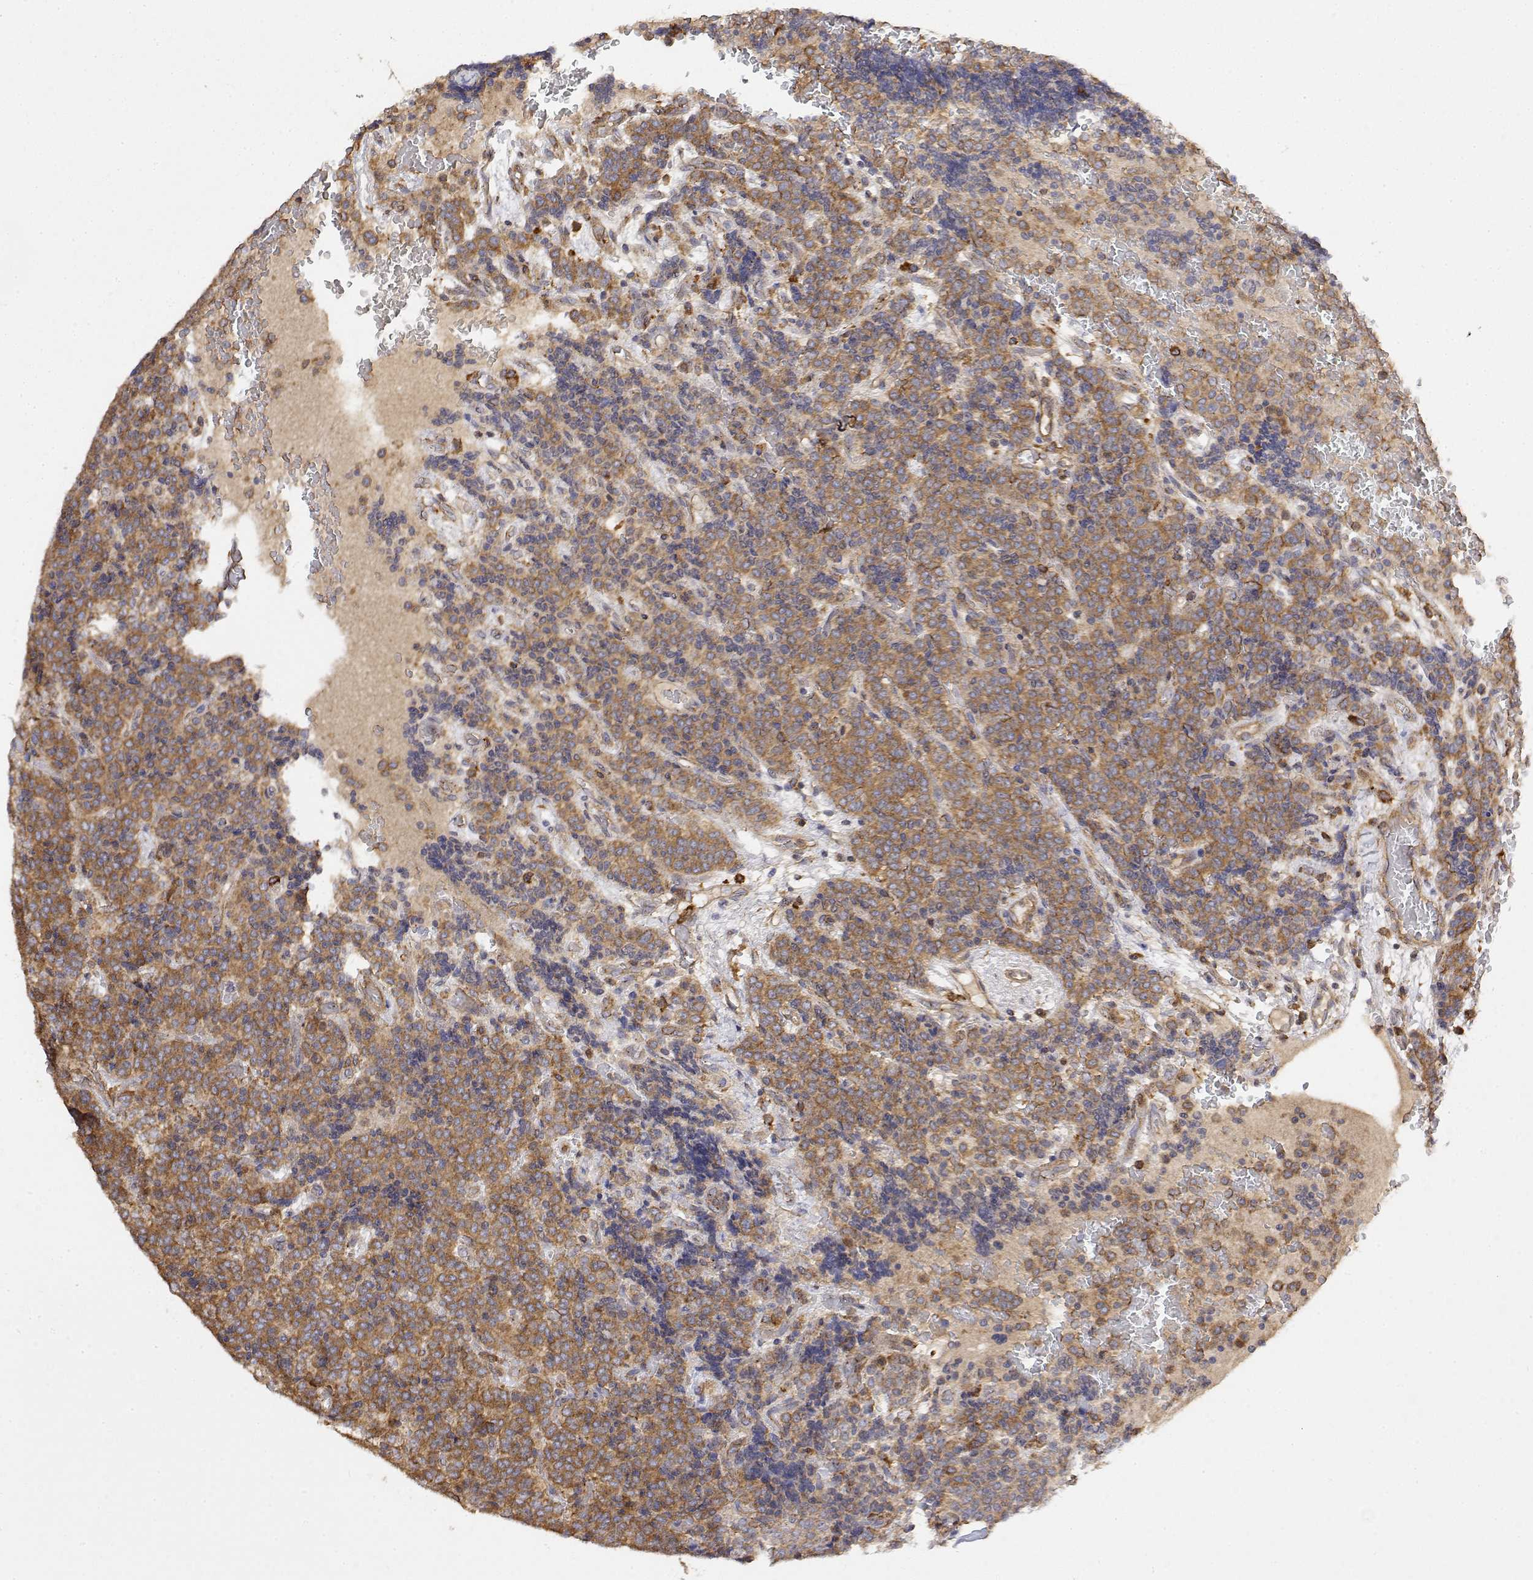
{"staining": {"intensity": "moderate", "quantity": ">75%", "location": "cytoplasmic/membranous"}, "tissue": "carcinoid", "cell_type": "Tumor cells", "image_type": "cancer", "snomed": [{"axis": "morphology", "description": "Carcinoid, malignant, NOS"}, {"axis": "topography", "description": "Pancreas"}], "caption": "Immunohistochemistry micrograph of neoplastic tissue: carcinoid (malignant) stained using immunohistochemistry exhibits medium levels of moderate protein expression localized specifically in the cytoplasmic/membranous of tumor cells, appearing as a cytoplasmic/membranous brown color.", "gene": "PACSIN2", "patient": {"sex": "male", "age": 36}}